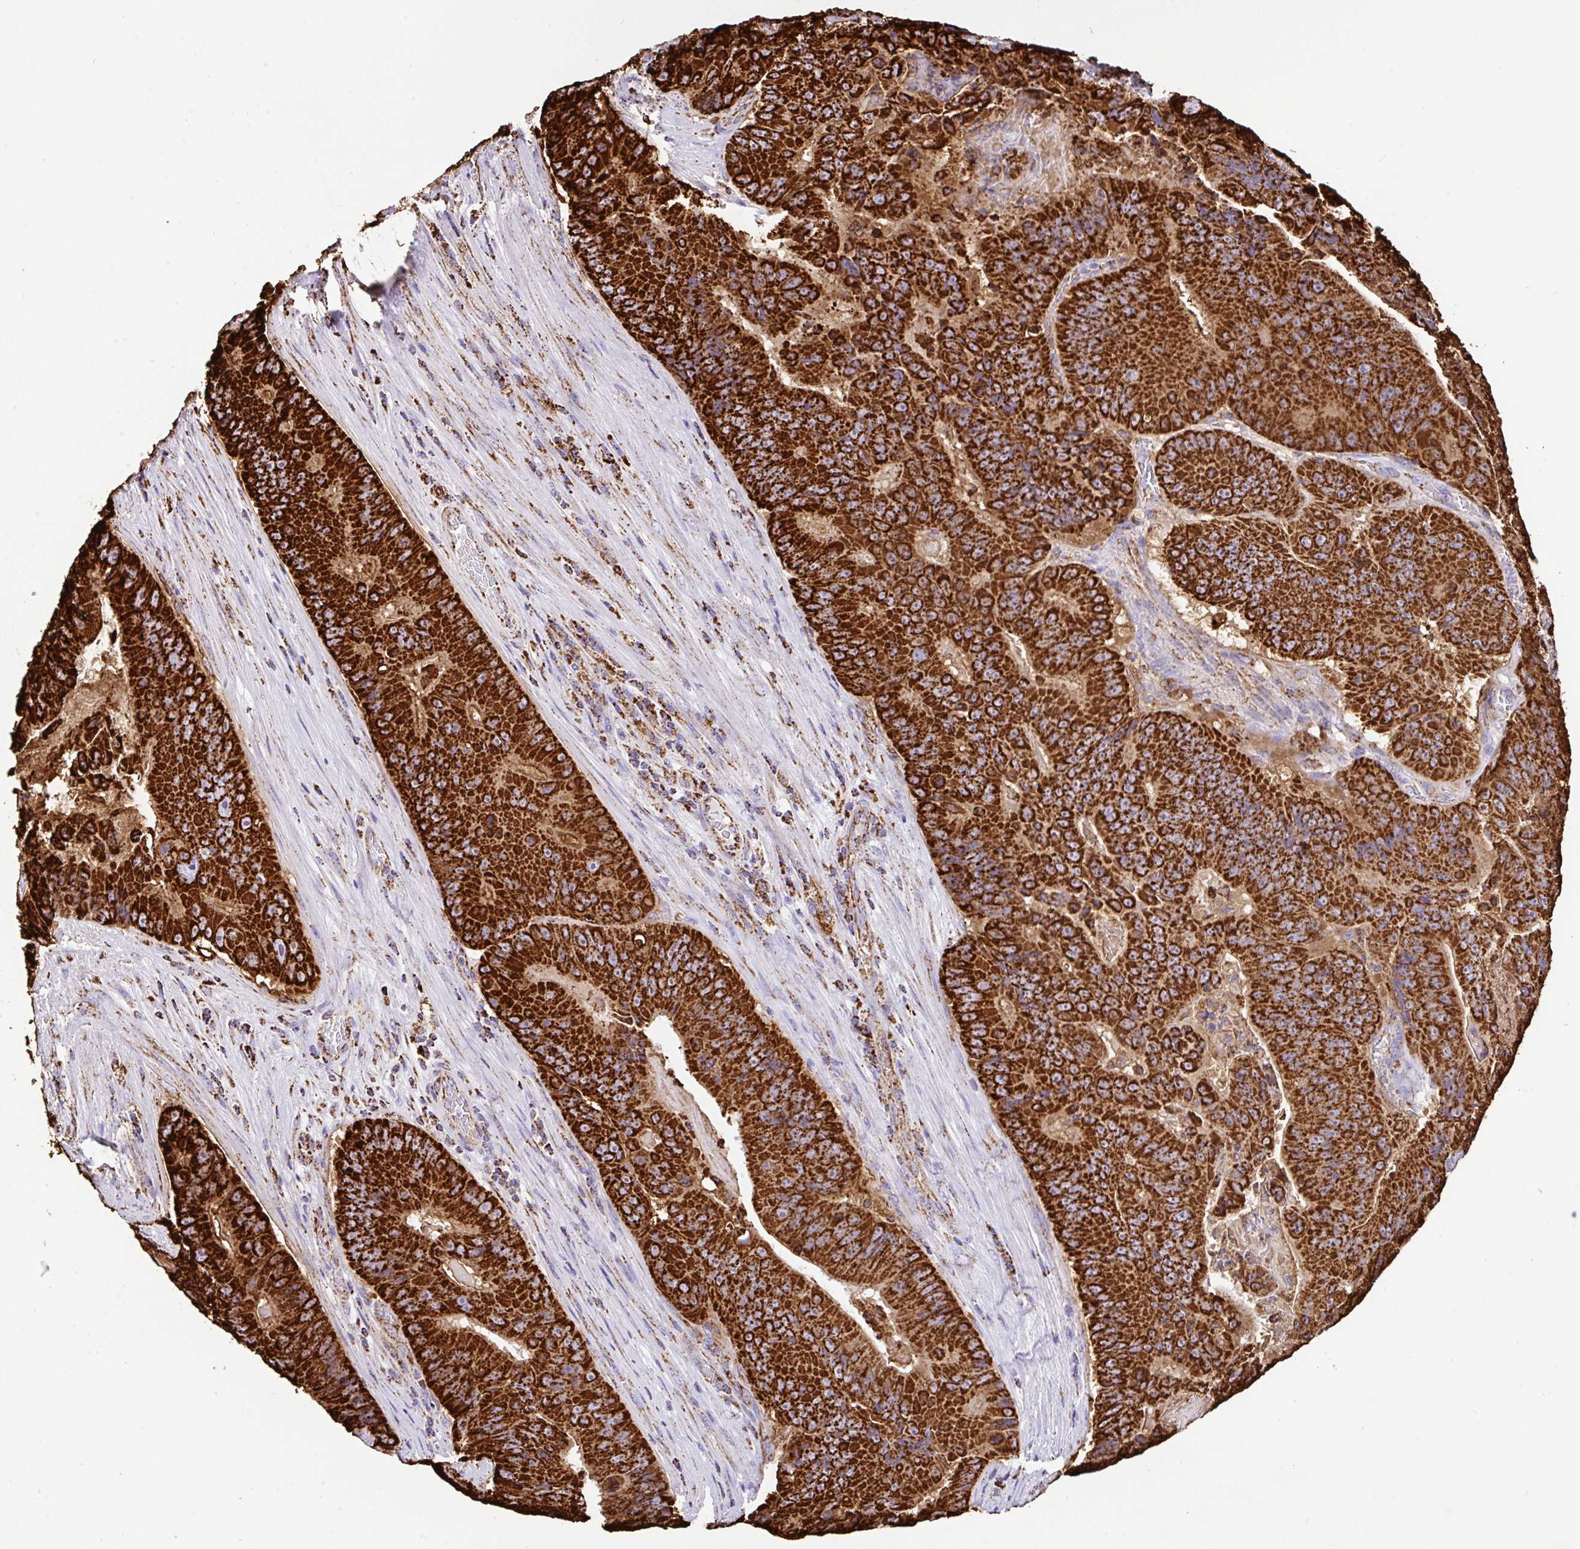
{"staining": {"intensity": "strong", "quantity": ">75%", "location": "cytoplasmic/membranous"}, "tissue": "colorectal cancer", "cell_type": "Tumor cells", "image_type": "cancer", "snomed": [{"axis": "morphology", "description": "Adenocarcinoma, NOS"}, {"axis": "topography", "description": "Colon"}], "caption": "The micrograph shows staining of adenocarcinoma (colorectal), revealing strong cytoplasmic/membranous protein positivity (brown color) within tumor cells.", "gene": "ANKRD33B", "patient": {"sex": "female", "age": 86}}